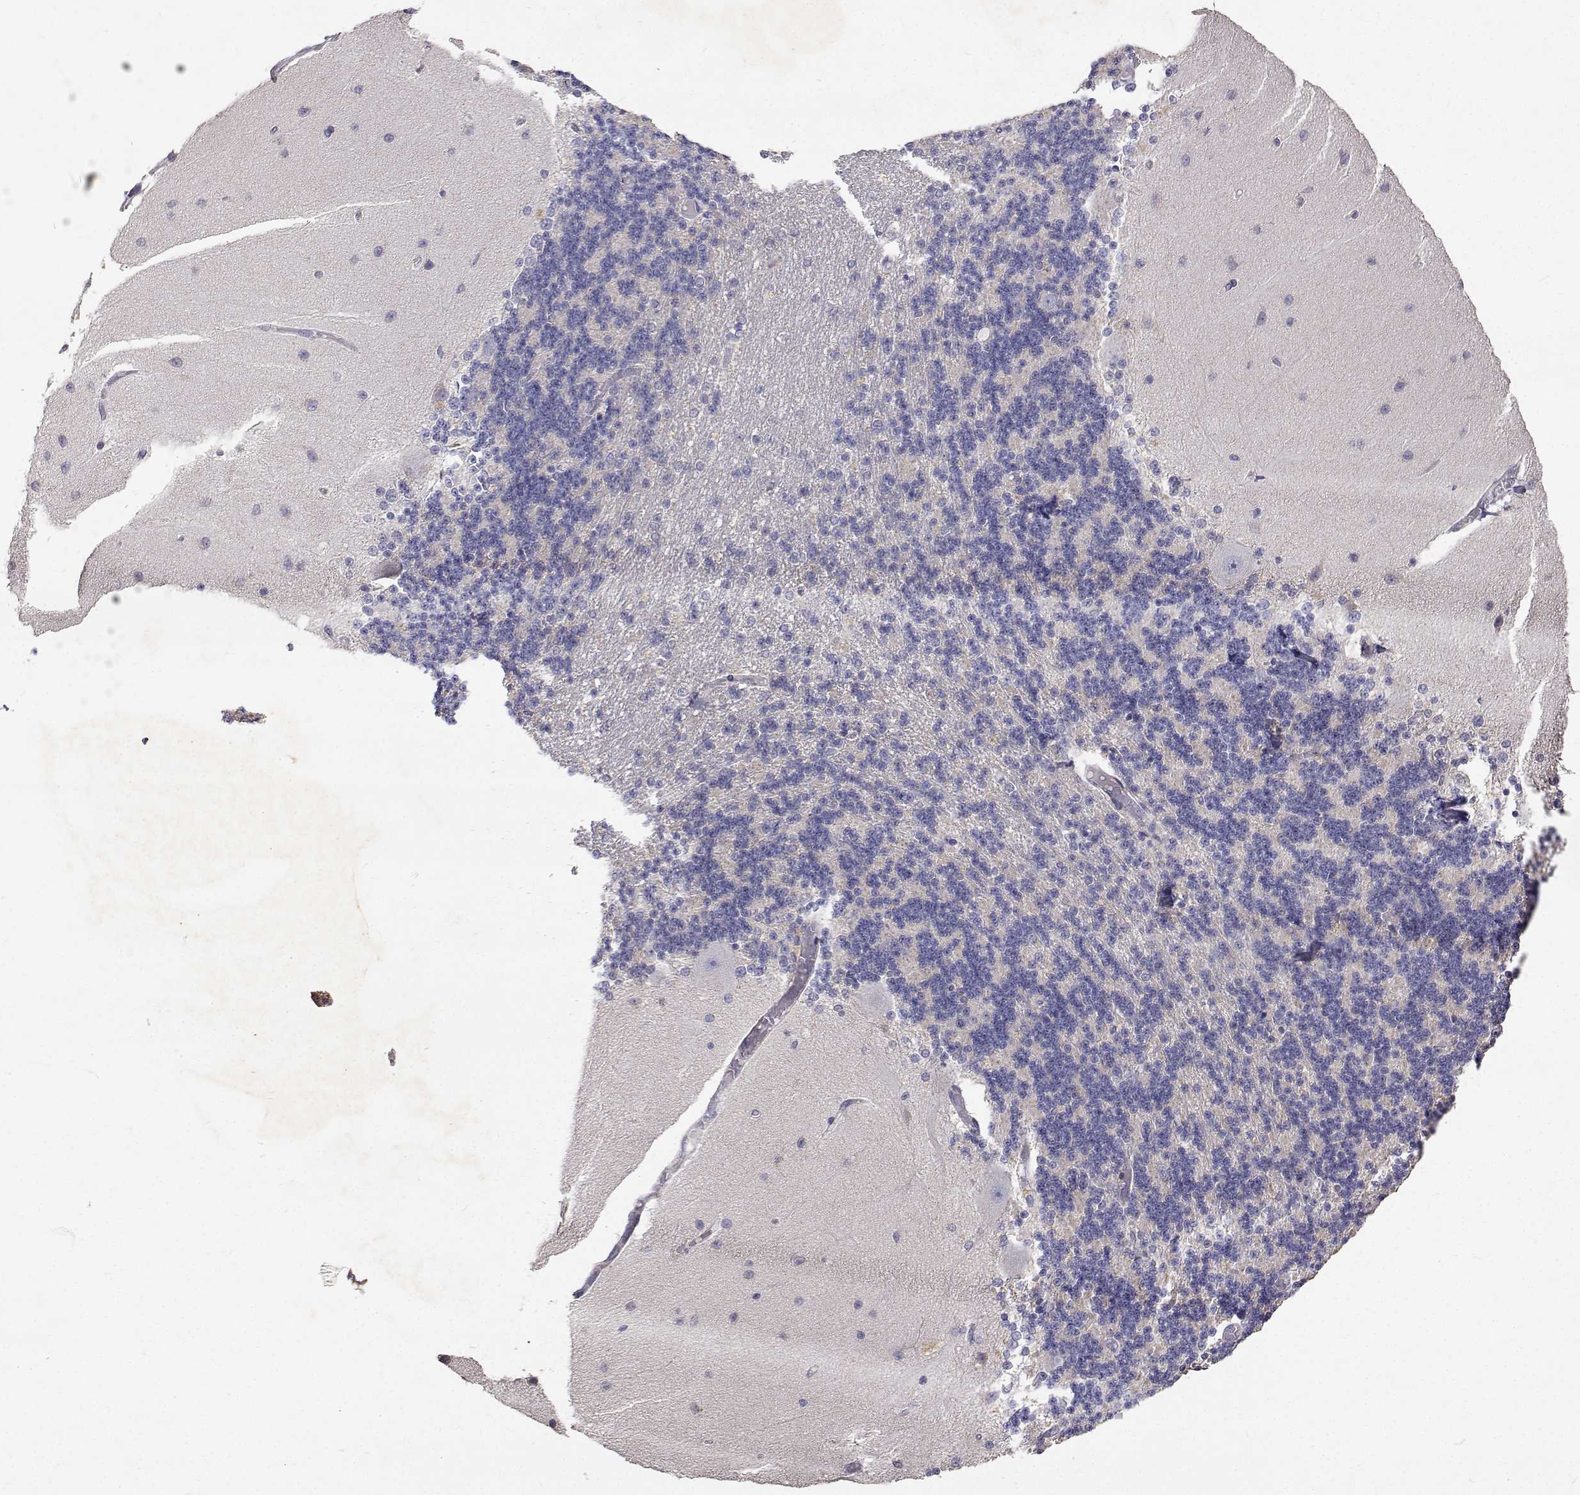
{"staining": {"intensity": "negative", "quantity": "none", "location": "none"}, "tissue": "cerebellum", "cell_type": "Cells in granular layer", "image_type": "normal", "snomed": [{"axis": "morphology", "description": "Normal tissue, NOS"}, {"axis": "topography", "description": "Cerebellum"}], "caption": "This is a micrograph of immunohistochemistry (IHC) staining of normal cerebellum, which shows no positivity in cells in granular layer. Nuclei are stained in blue.", "gene": "TRIM60", "patient": {"sex": "female", "age": 54}}